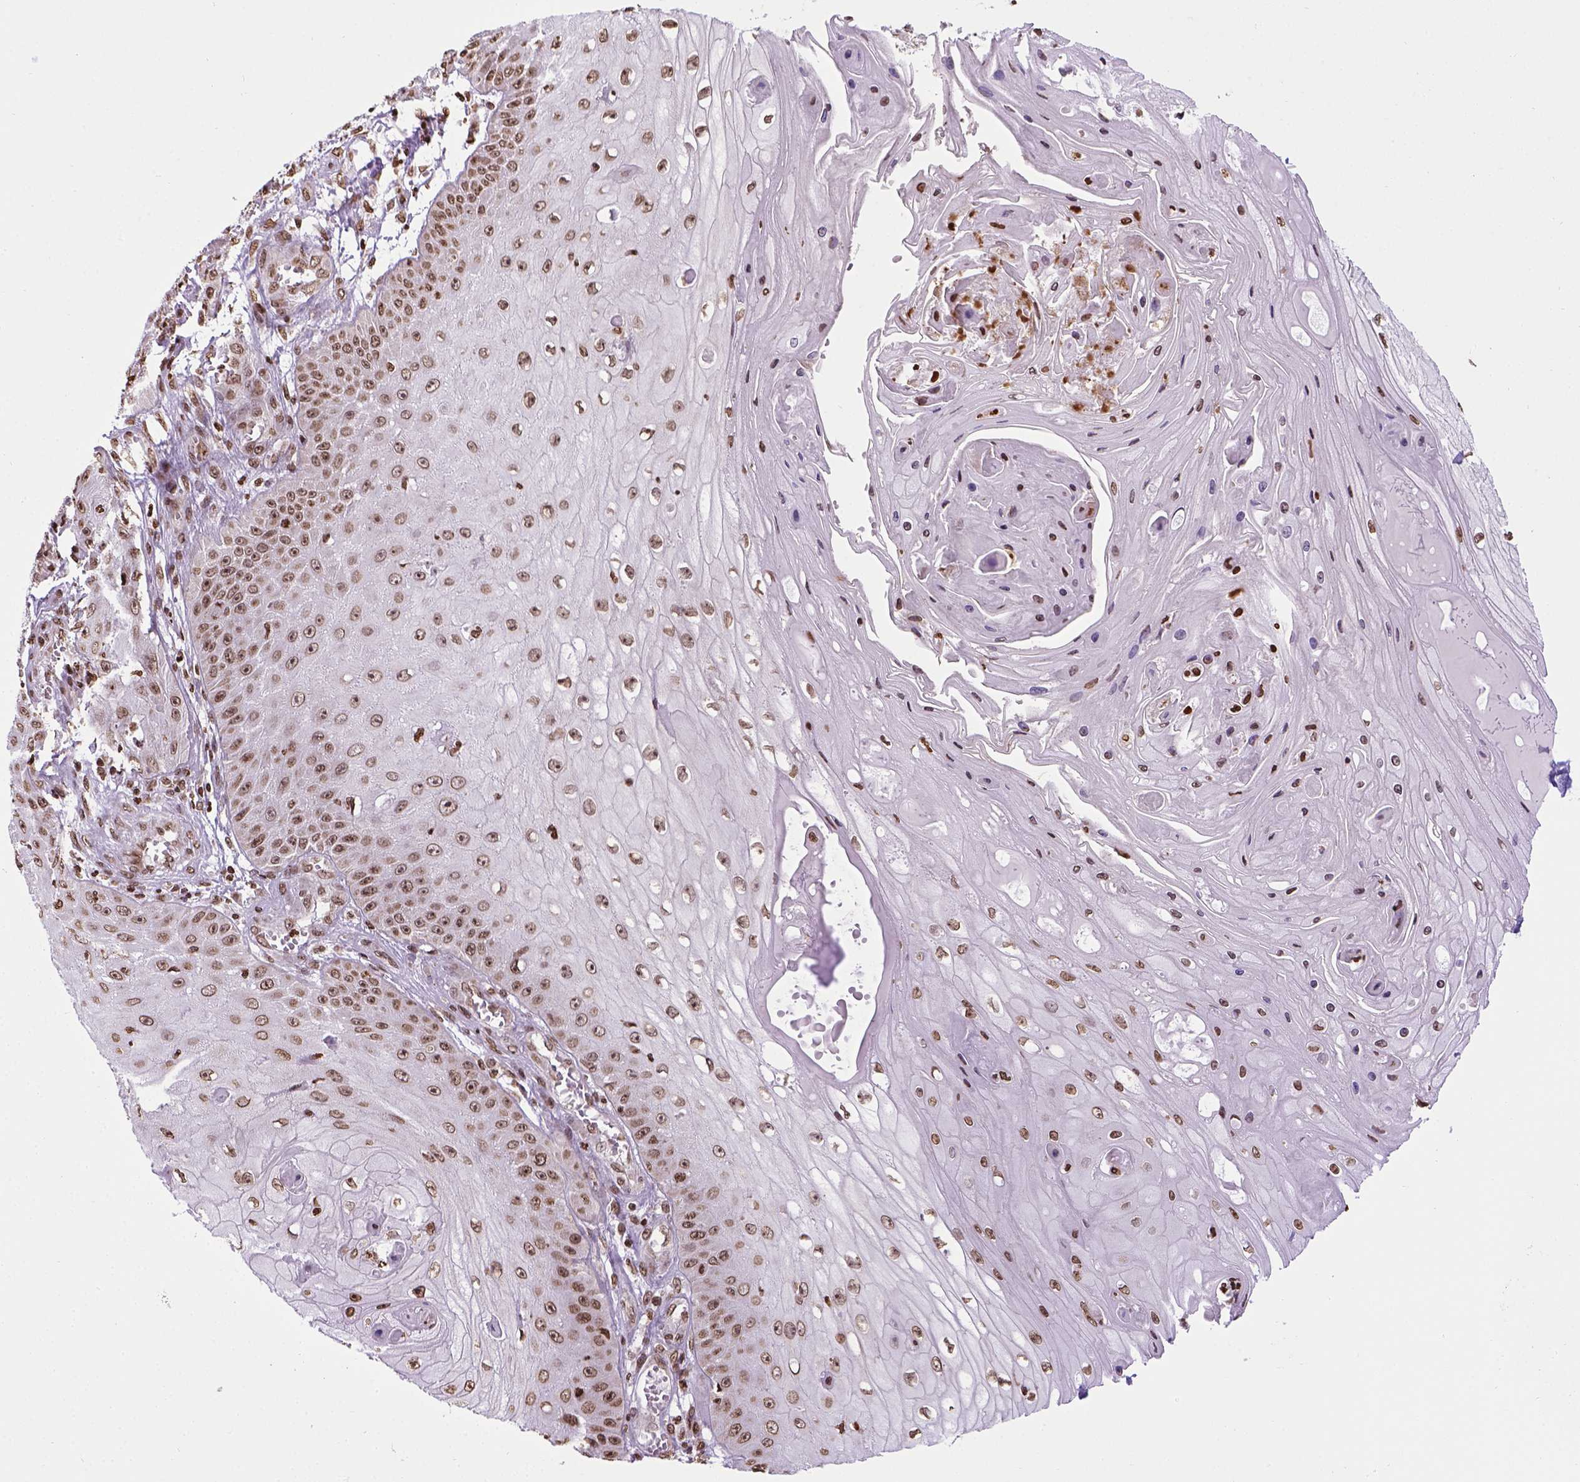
{"staining": {"intensity": "moderate", "quantity": ">75%", "location": "nuclear"}, "tissue": "skin cancer", "cell_type": "Tumor cells", "image_type": "cancer", "snomed": [{"axis": "morphology", "description": "Squamous cell carcinoma, NOS"}, {"axis": "topography", "description": "Skin"}], "caption": "Immunohistochemical staining of human skin cancer reveals medium levels of moderate nuclear staining in about >75% of tumor cells.", "gene": "ZNF75D", "patient": {"sex": "male", "age": 70}}